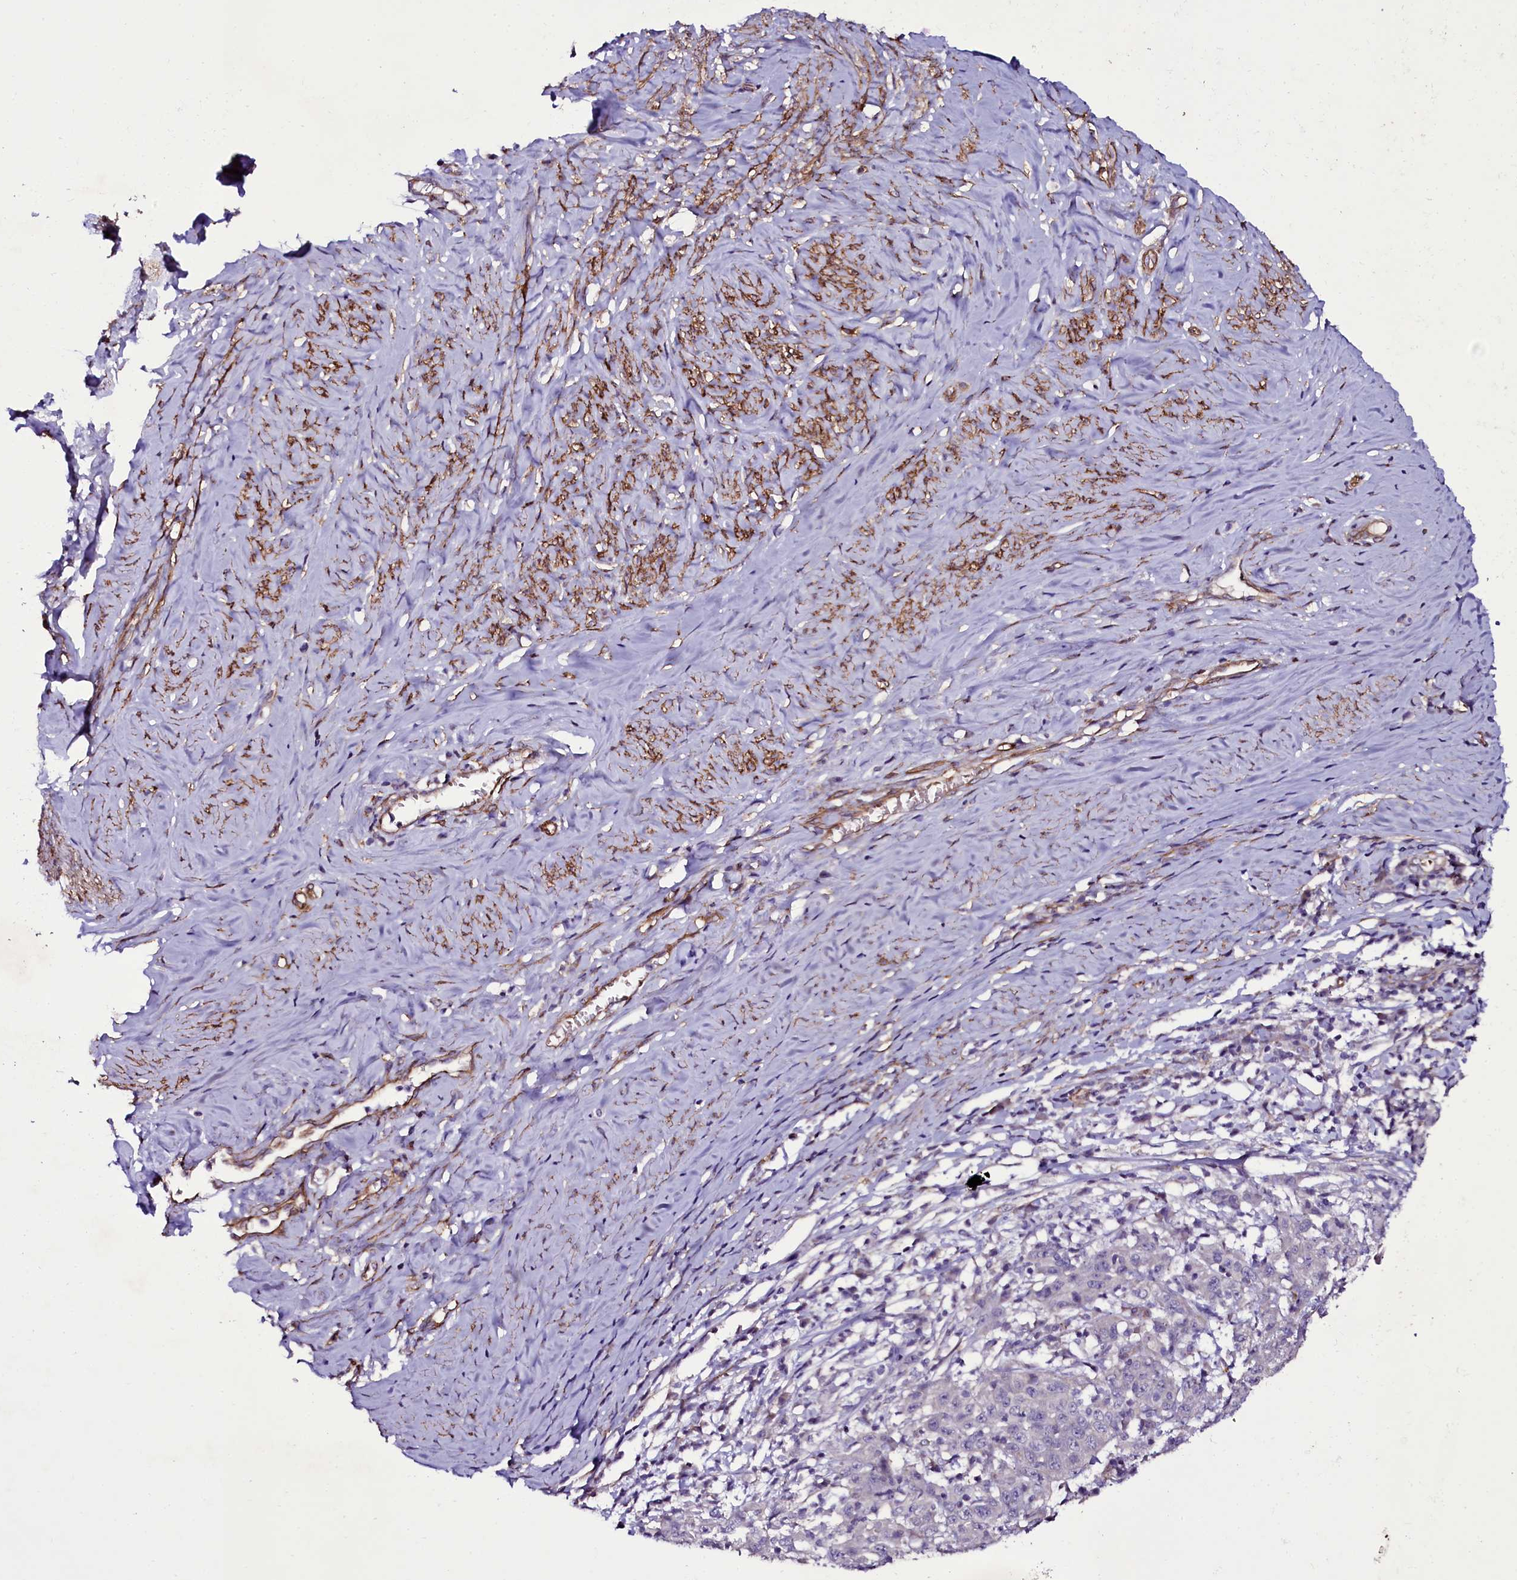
{"staining": {"intensity": "negative", "quantity": "none", "location": "none"}, "tissue": "cervical cancer", "cell_type": "Tumor cells", "image_type": "cancer", "snomed": [{"axis": "morphology", "description": "Squamous cell carcinoma, NOS"}, {"axis": "topography", "description": "Cervix"}], "caption": "This is a micrograph of immunohistochemistry staining of cervical squamous cell carcinoma, which shows no staining in tumor cells.", "gene": "MEX3C", "patient": {"sex": "female", "age": 46}}